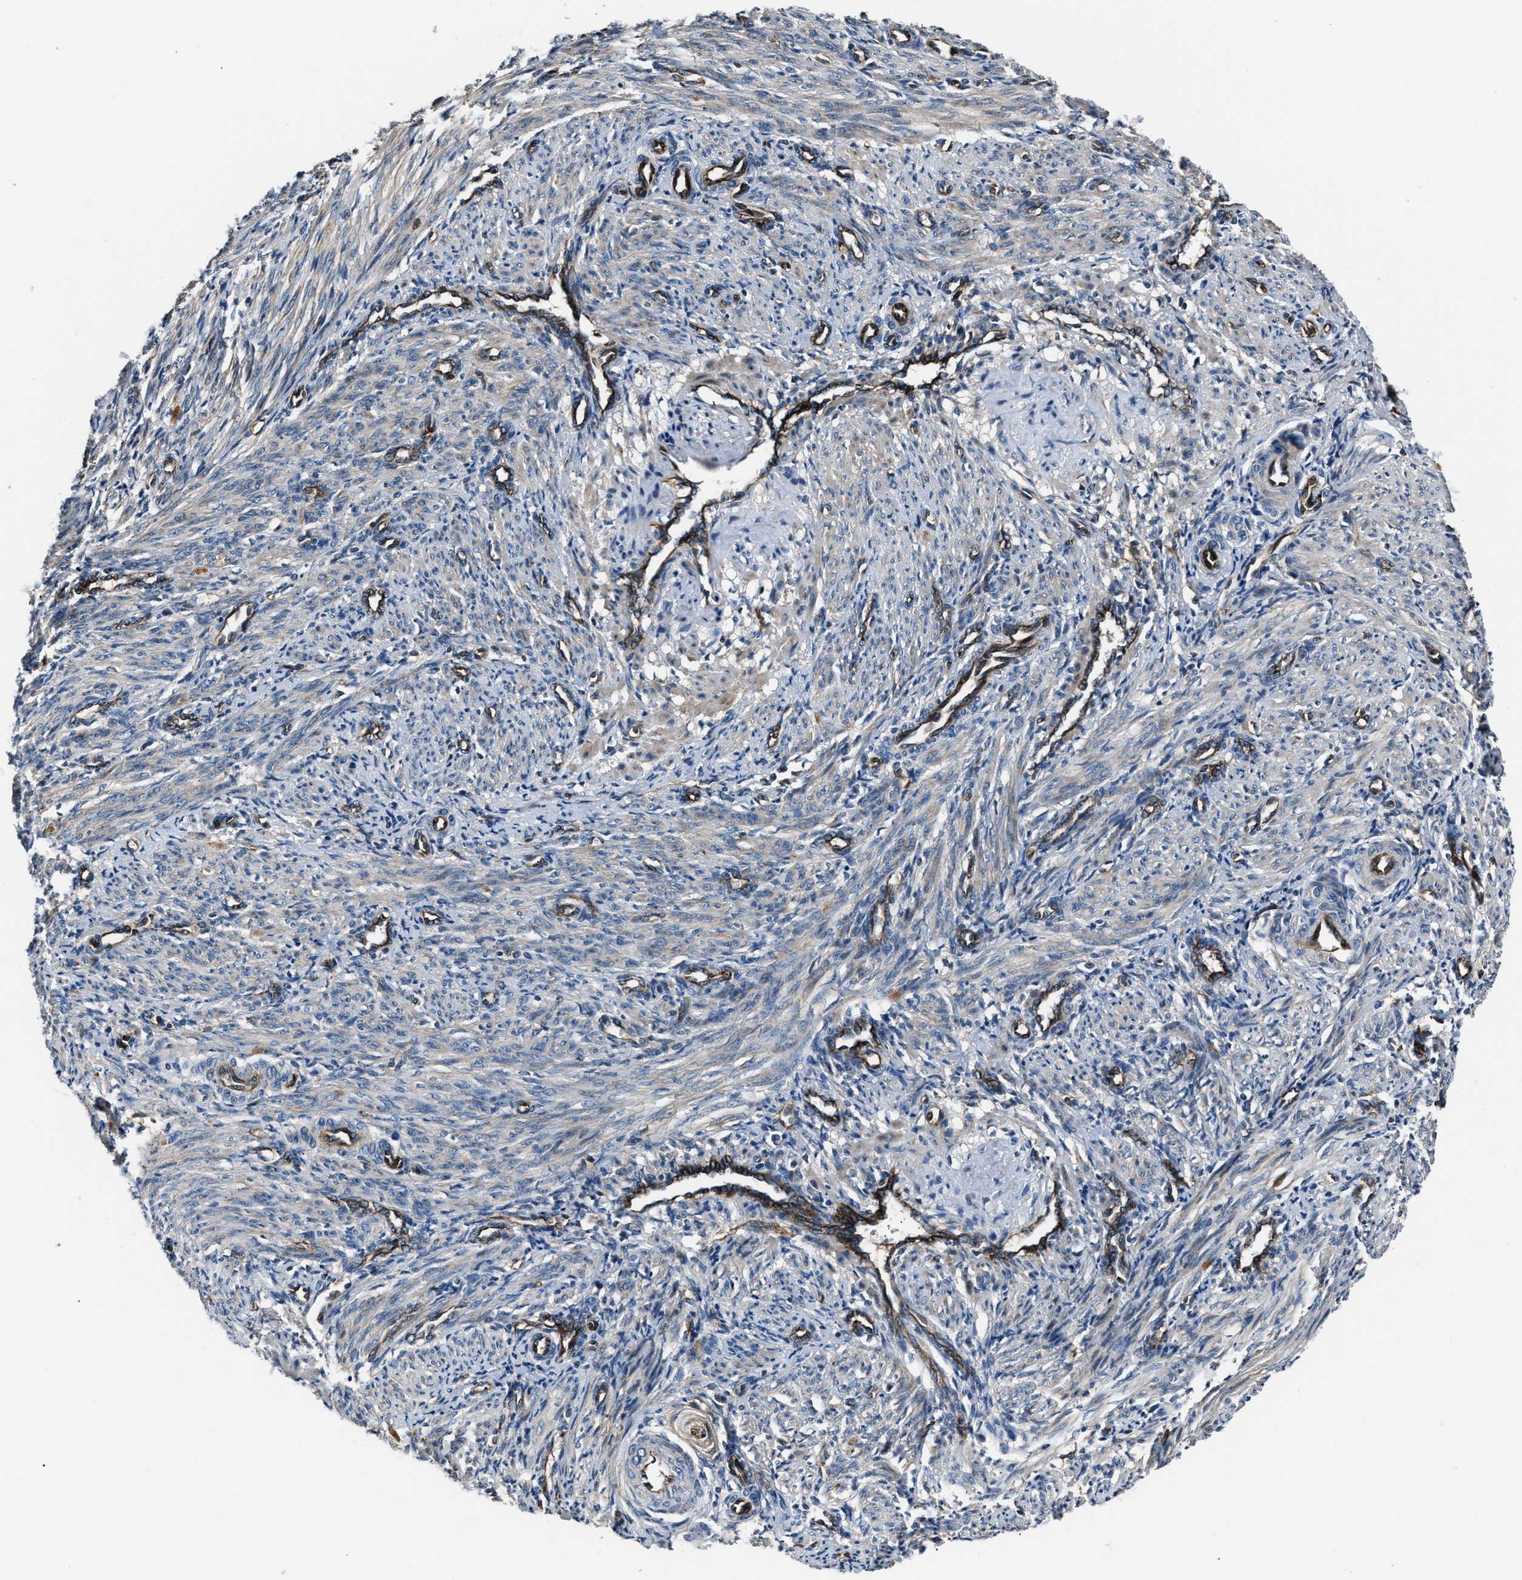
{"staining": {"intensity": "negative", "quantity": "none", "location": "none"}, "tissue": "smooth muscle", "cell_type": "Smooth muscle cells", "image_type": "normal", "snomed": [{"axis": "morphology", "description": "Normal tissue, NOS"}, {"axis": "topography", "description": "Endometrium"}], "caption": "This micrograph is of benign smooth muscle stained with IHC to label a protein in brown with the nuclei are counter-stained blue. There is no staining in smooth muscle cells. The staining is performed using DAB (3,3'-diaminobenzidine) brown chromogen with nuclei counter-stained in using hematoxylin.", "gene": "ENSG00000281039", "patient": {"sex": "female", "age": 33}}